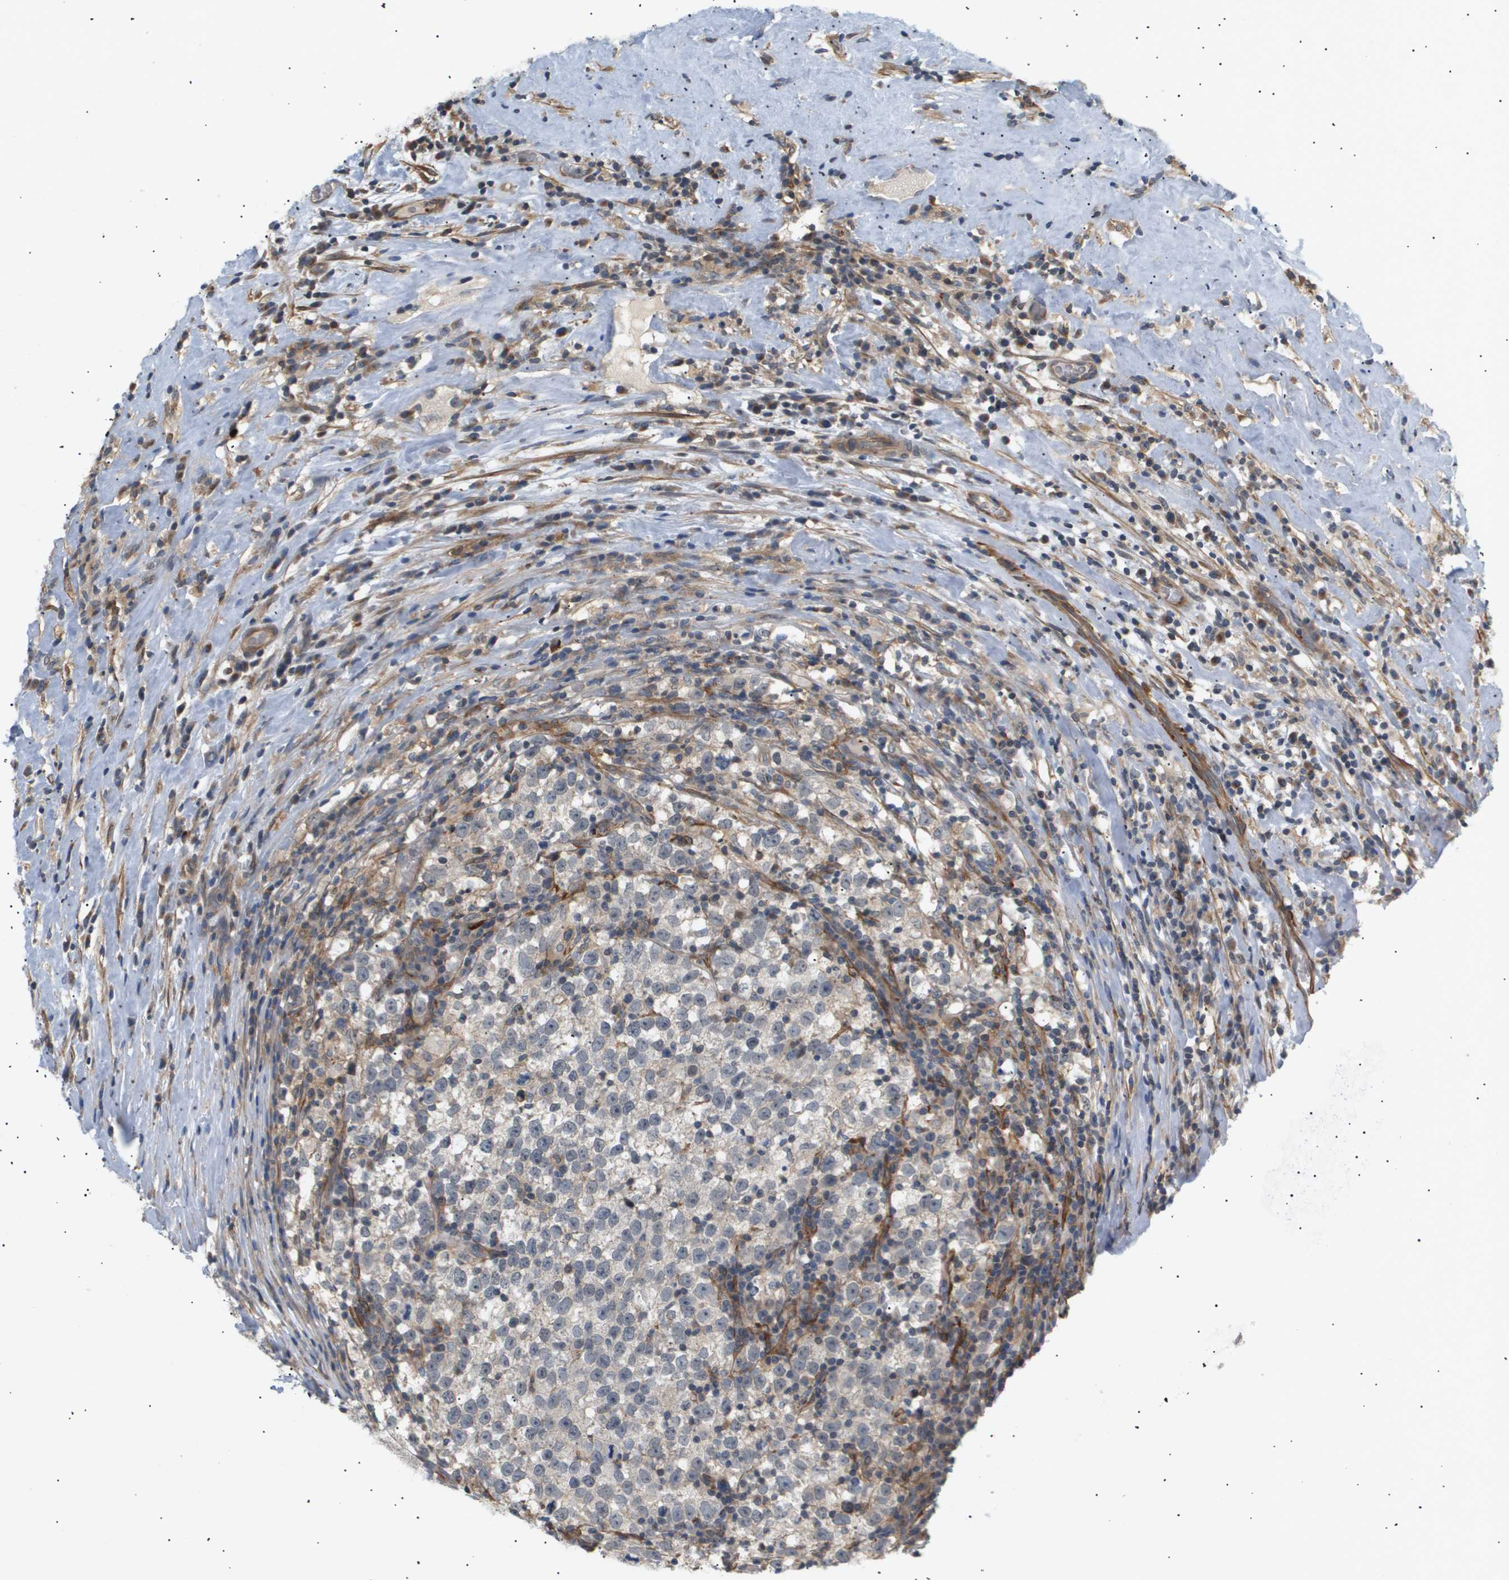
{"staining": {"intensity": "negative", "quantity": "none", "location": "none"}, "tissue": "testis cancer", "cell_type": "Tumor cells", "image_type": "cancer", "snomed": [{"axis": "morphology", "description": "Normal tissue, NOS"}, {"axis": "morphology", "description": "Seminoma, NOS"}, {"axis": "topography", "description": "Testis"}], "caption": "Testis seminoma was stained to show a protein in brown. There is no significant staining in tumor cells.", "gene": "CORO2B", "patient": {"sex": "male", "age": 43}}